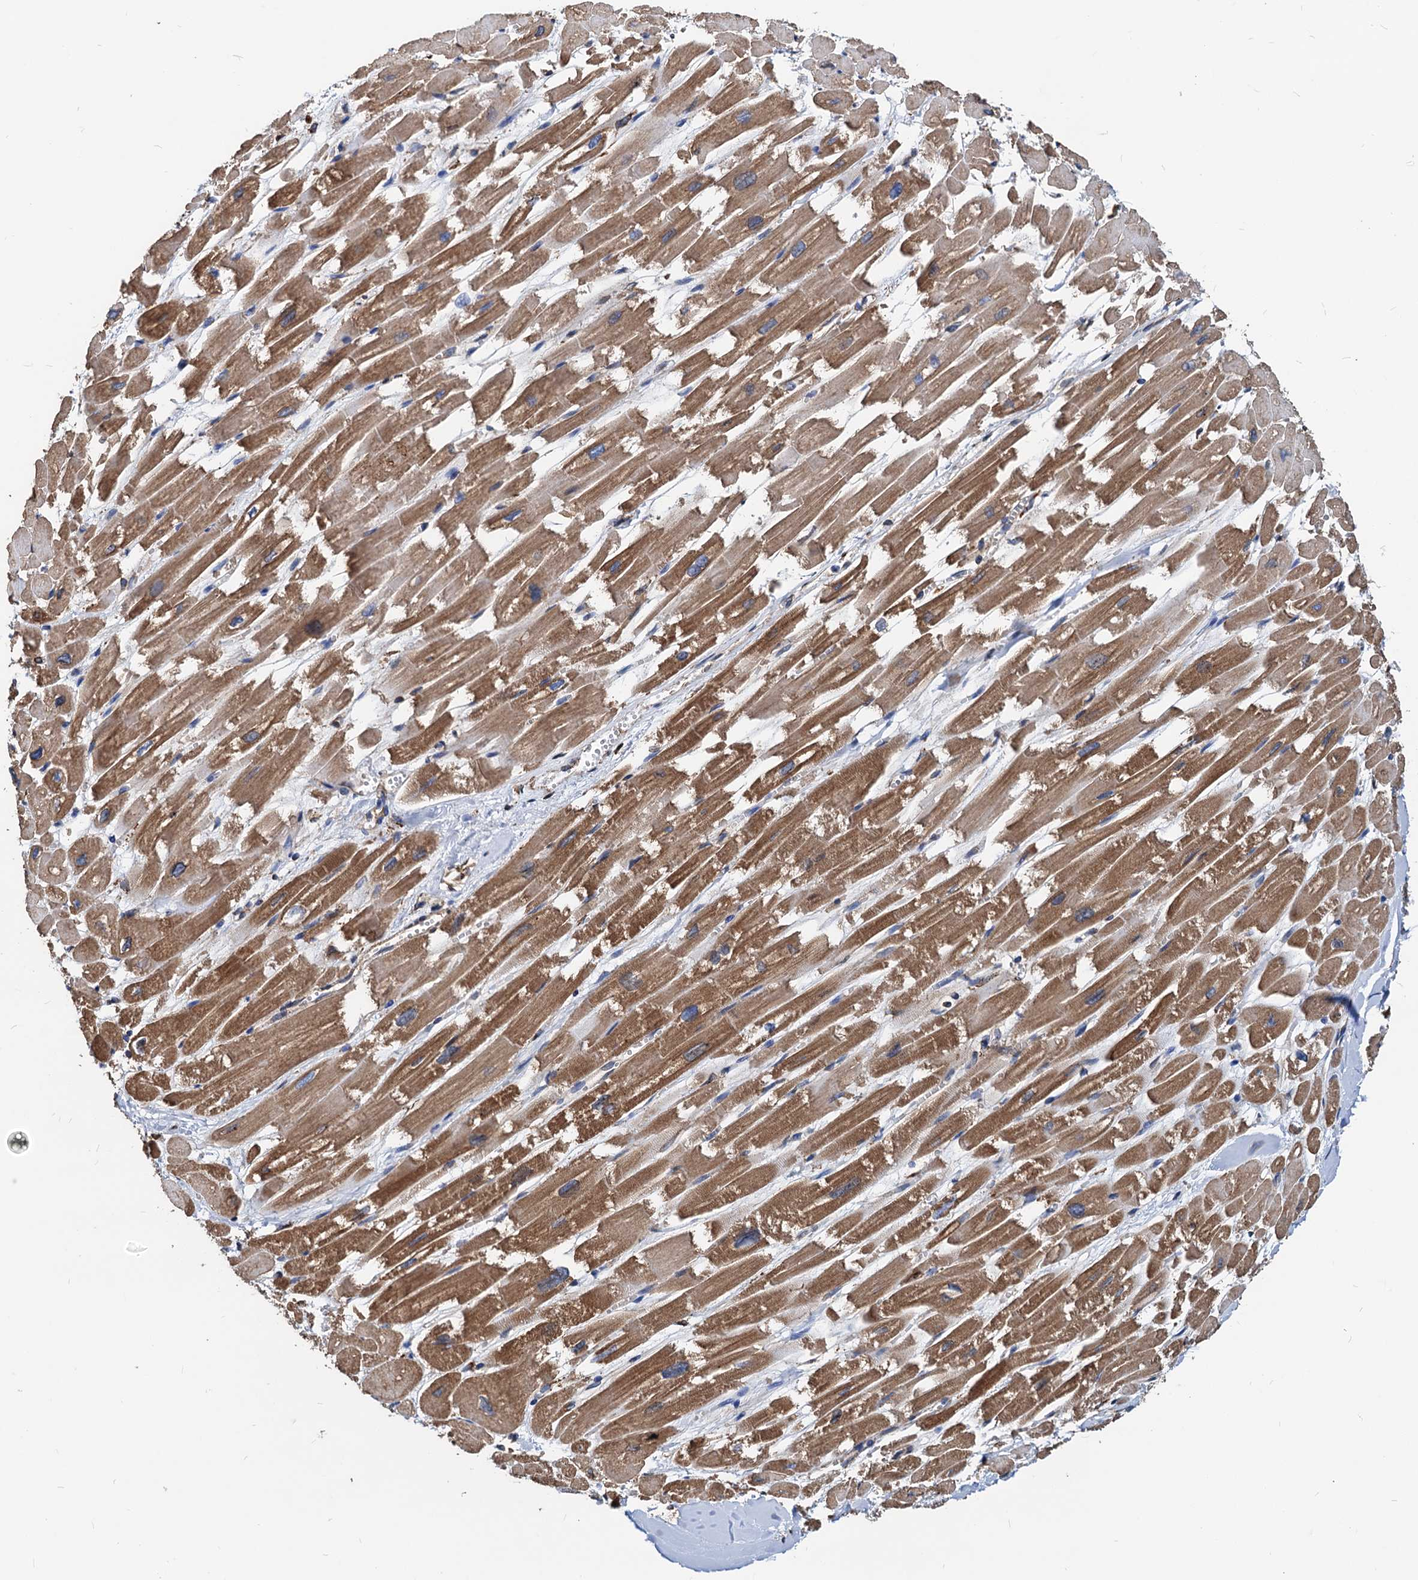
{"staining": {"intensity": "moderate", "quantity": "25%-75%", "location": "cytoplasmic/membranous"}, "tissue": "heart muscle", "cell_type": "Cardiomyocytes", "image_type": "normal", "snomed": [{"axis": "morphology", "description": "Normal tissue, NOS"}, {"axis": "topography", "description": "Heart"}], "caption": "Immunohistochemical staining of benign human heart muscle exhibits moderate cytoplasmic/membranous protein expression in approximately 25%-75% of cardiomyocytes. The protein of interest is shown in brown color, while the nuclei are stained blue.", "gene": "HSPA5", "patient": {"sex": "male", "age": 54}}